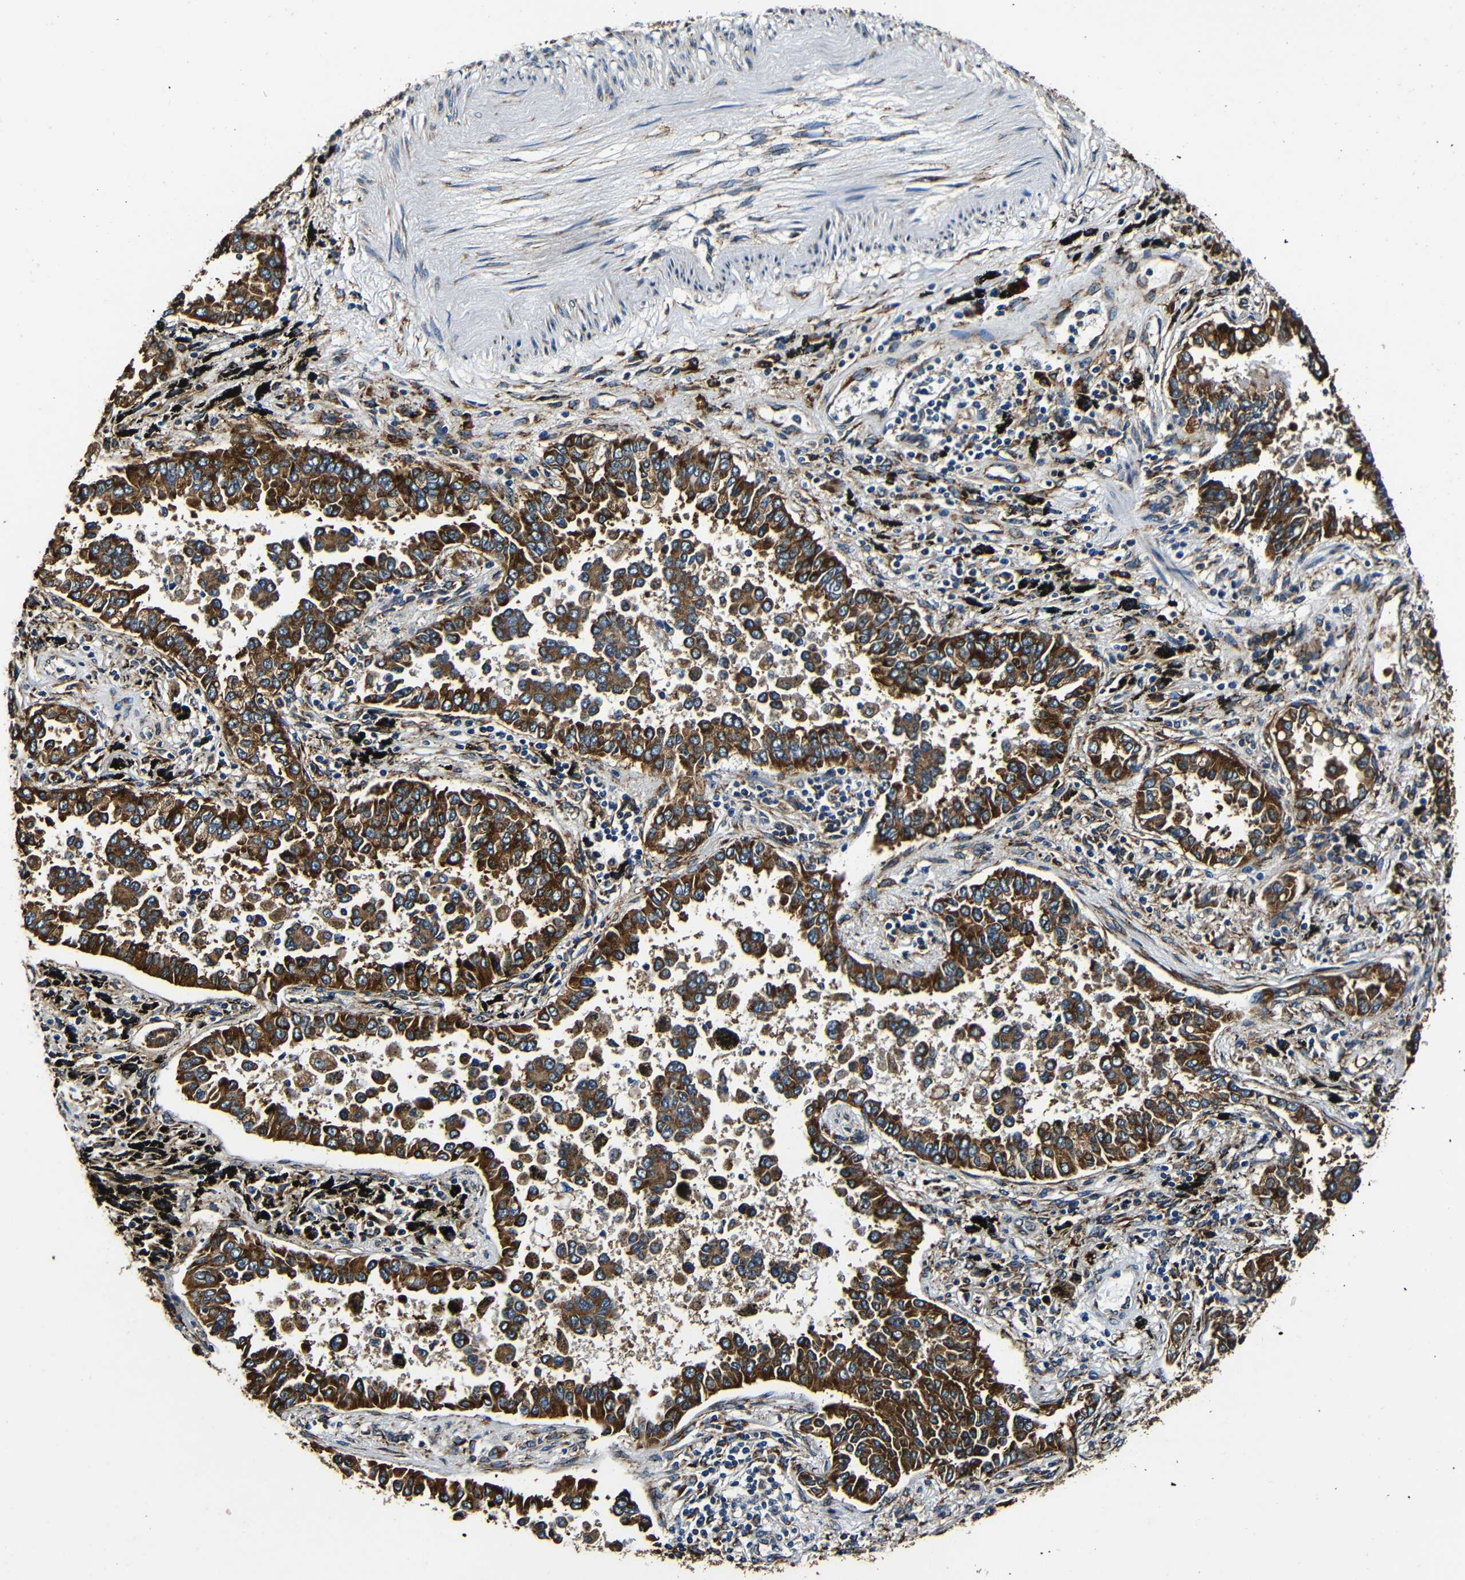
{"staining": {"intensity": "strong", "quantity": ">75%", "location": "cytoplasmic/membranous"}, "tissue": "lung cancer", "cell_type": "Tumor cells", "image_type": "cancer", "snomed": [{"axis": "morphology", "description": "Normal tissue, NOS"}, {"axis": "morphology", "description": "Adenocarcinoma, NOS"}, {"axis": "topography", "description": "Lung"}], "caption": "Immunohistochemistry (IHC) (DAB) staining of human lung cancer reveals strong cytoplasmic/membranous protein positivity in about >75% of tumor cells. Using DAB (brown) and hematoxylin (blue) stains, captured at high magnification using brightfield microscopy.", "gene": "RRBP1", "patient": {"sex": "male", "age": 59}}